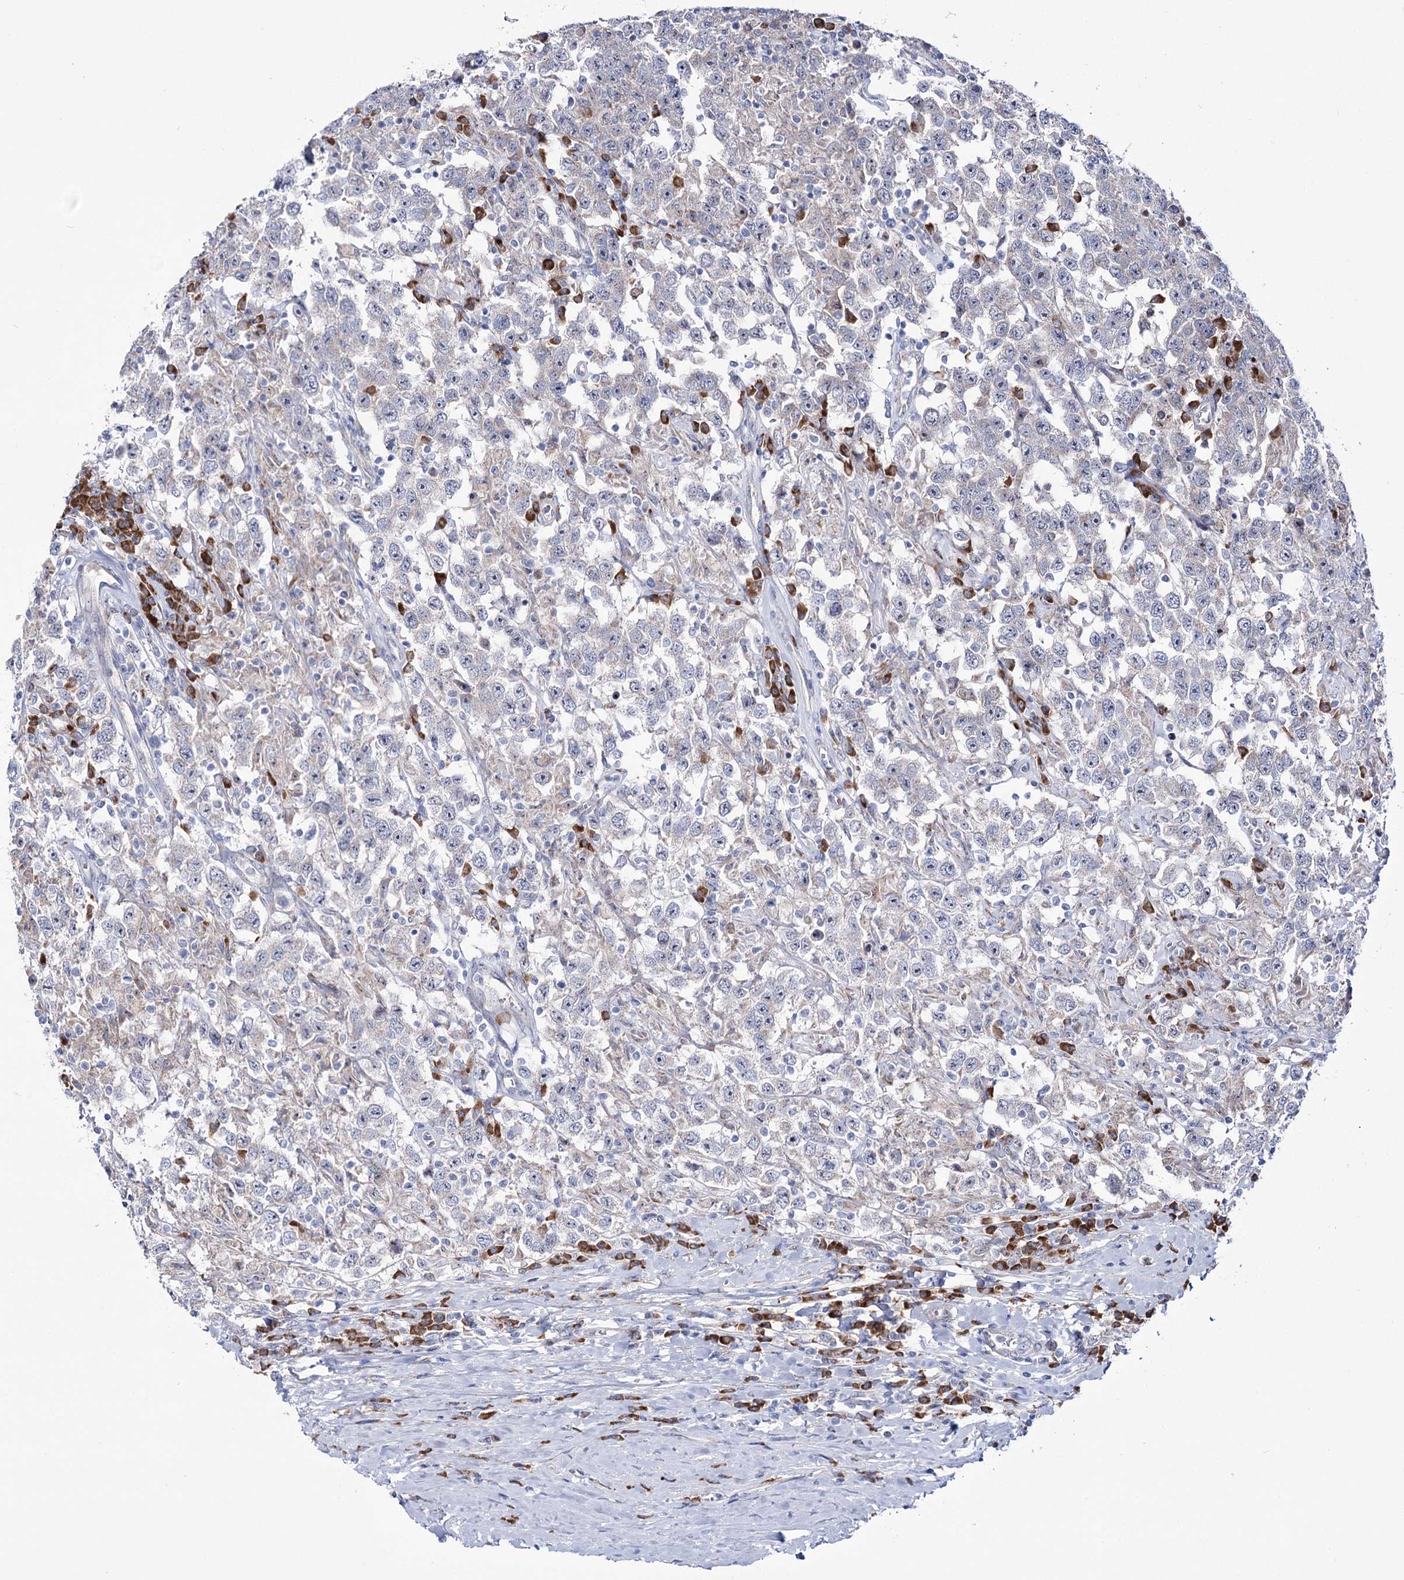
{"staining": {"intensity": "negative", "quantity": "none", "location": "none"}, "tissue": "testis cancer", "cell_type": "Tumor cells", "image_type": "cancer", "snomed": [{"axis": "morphology", "description": "Seminoma, NOS"}, {"axis": "topography", "description": "Testis"}], "caption": "DAB immunohistochemical staining of human testis seminoma displays no significant positivity in tumor cells.", "gene": "METTL5", "patient": {"sex": "male", "age": 41}}